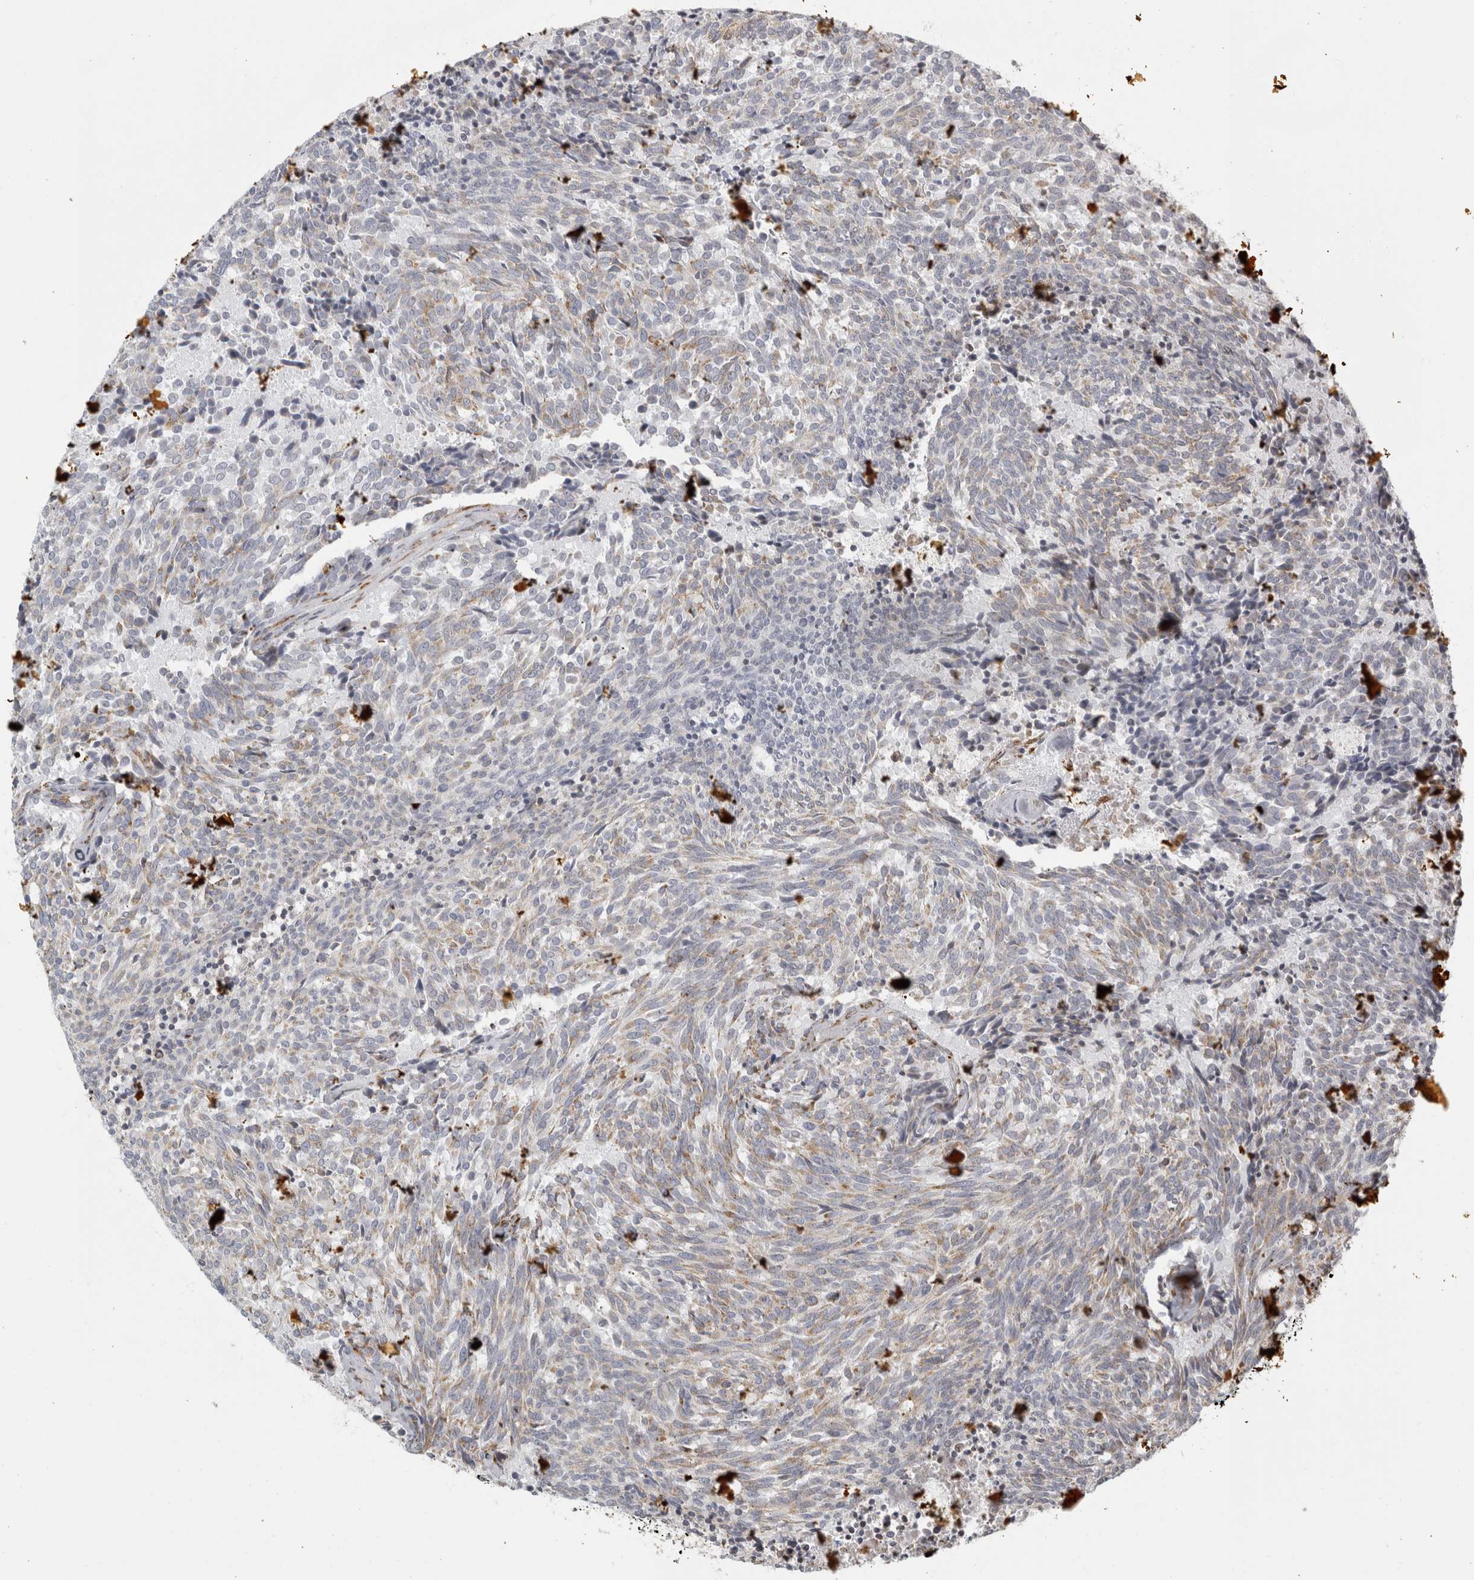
{"staining": {"intensity": "weak", "quantity": "25%-75%", "location": "cytoplasmic/membranous"}, "tissue": "carcinoid", "cell_type": "Tumor cells", "image_type": "cancer", "snomed": [{"axis": "morphology", "description": "Carcinoid, malignant, NOS"}, {"axis": "topography", "description": "Pancreas"}], "caption": "Protein staining of carcinoid tissue demonstrates weak cytoplasmic/membranous staining in approximately 25%-75% of tumor cells.", "gene": "OSTN", "patient": {"sex": "female", "age": 54}}